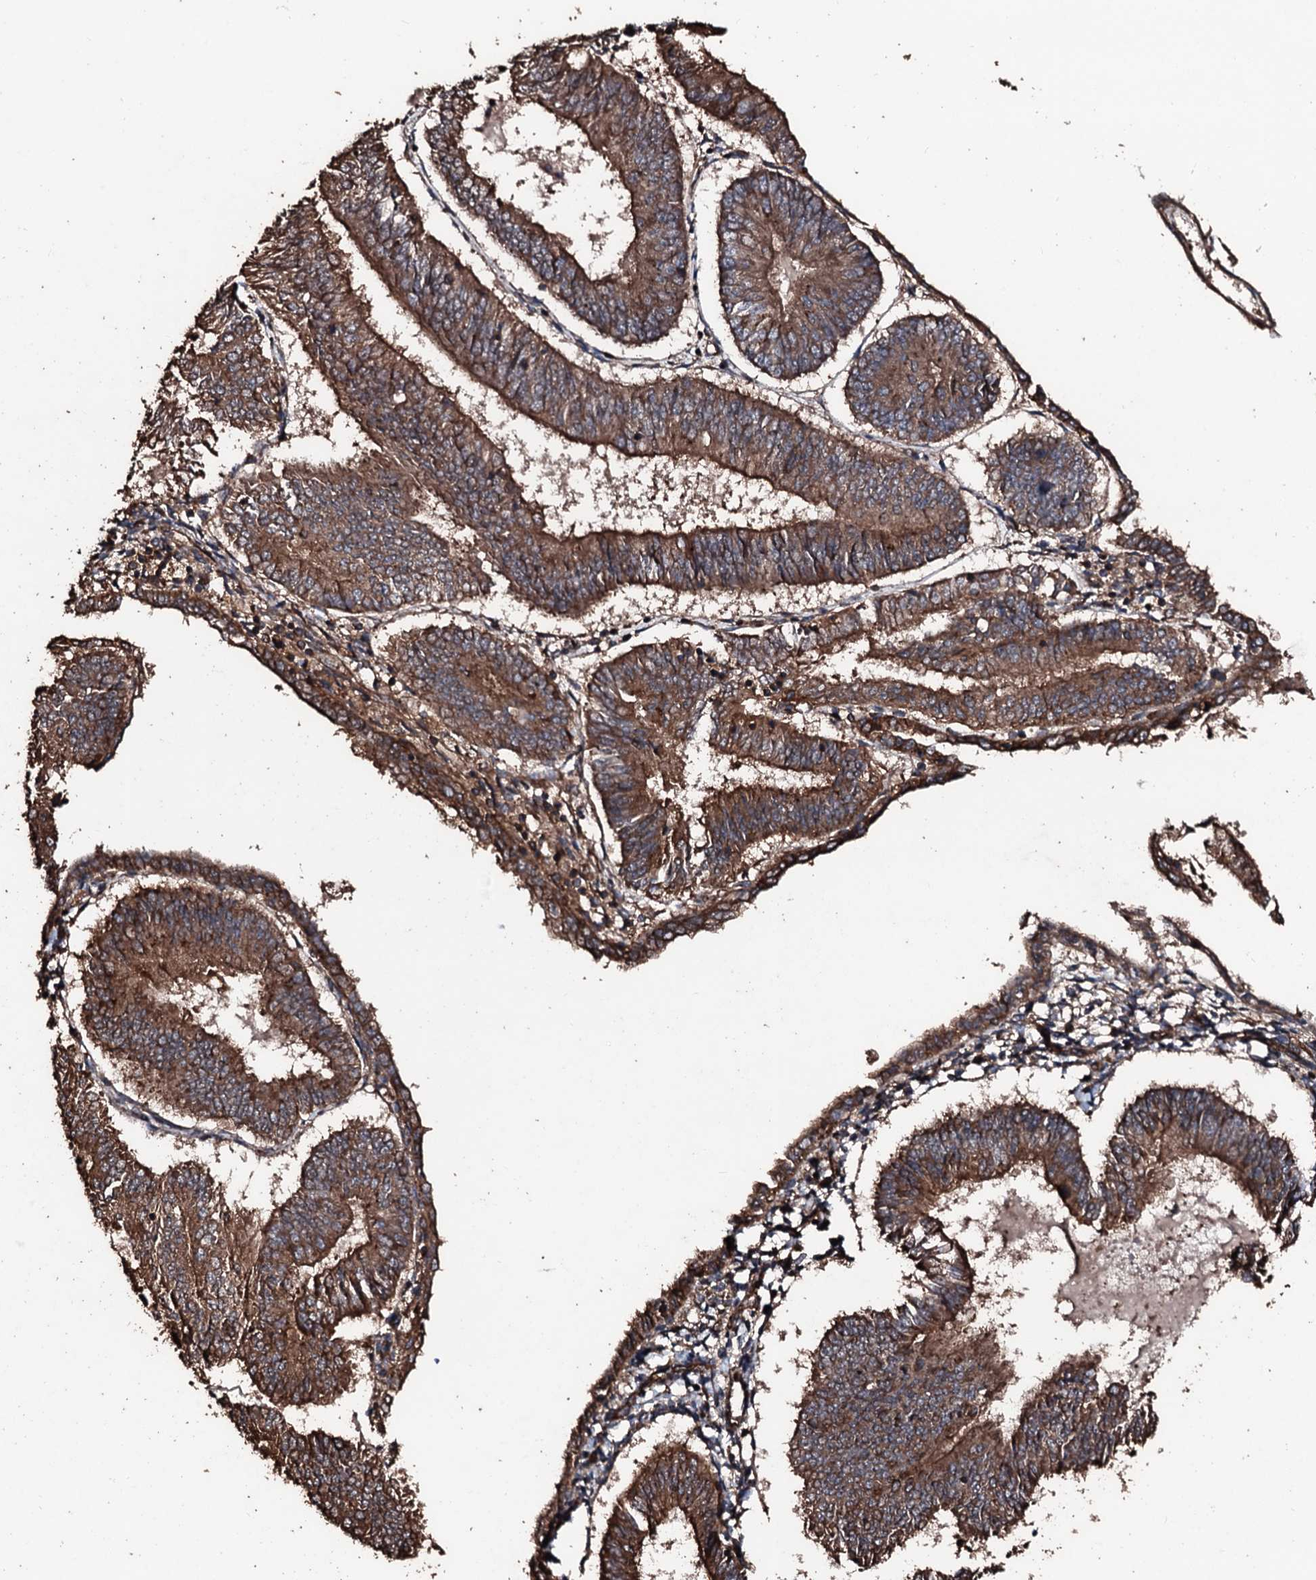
{"staining": {"intensity": "strong", "quantity": ">75%", "location": "cytoplasmic/membranous"}, "tissue": "endometrial cancer", "cell_type": "Tumor cells", "image_type": "cancer", "snomed": [{"axis": "morphology", "description": "Adenocarcinoma, NOS"}, {"axis": "topography", "description": "Endometrium"}], "caption": "Immunohistochemistry (IHC) of adenocarcinoma (endometrial) demonstrates high levels of strong cytoplasmic/membranous positivity in approximately >75% of tumor cells.", "gene": "KIF18A", "patient": {"sex": "female", "age": 58}}